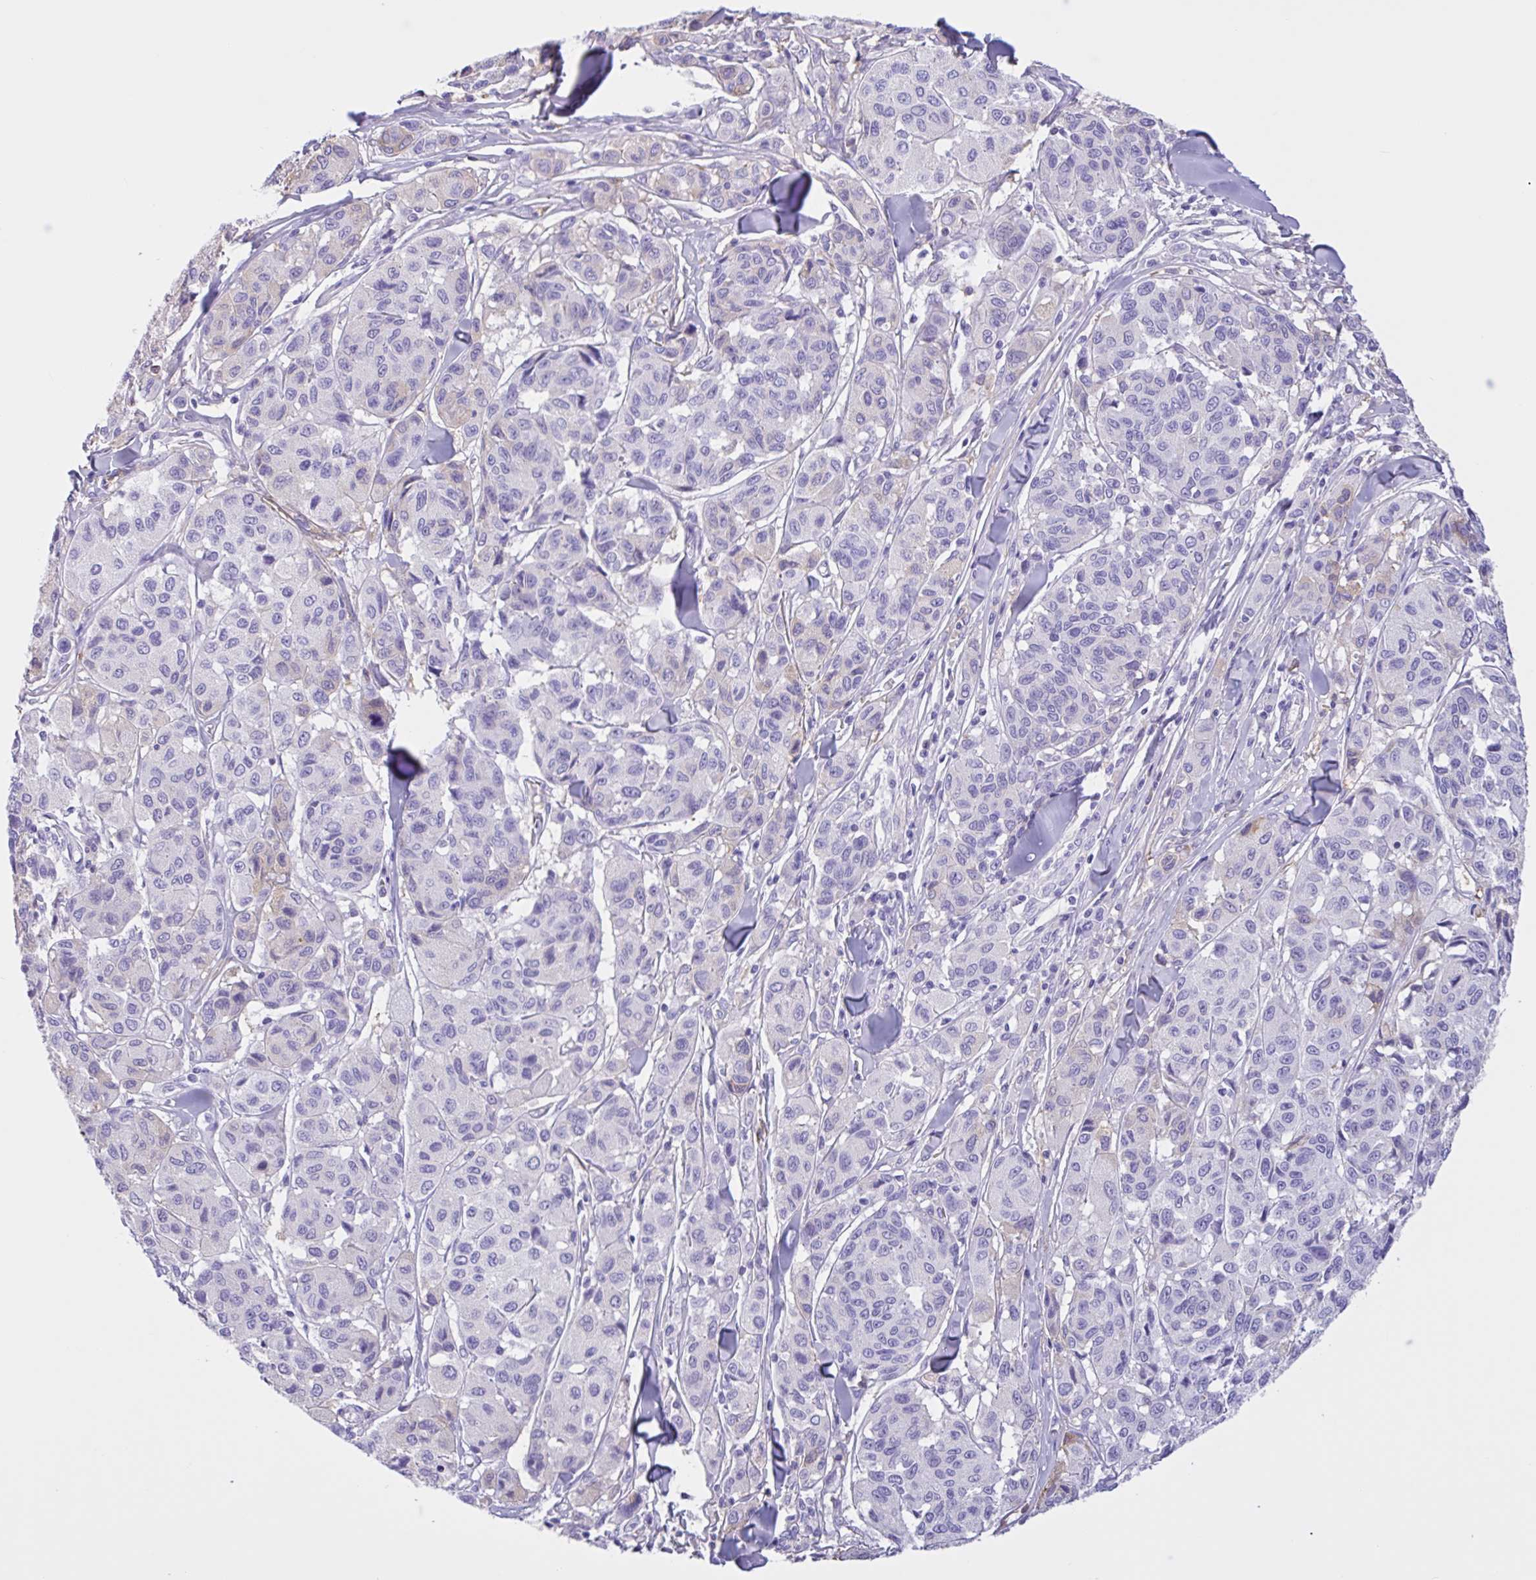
{"staining": {"intensity": "negative", "quantity": "none", "location": "none"}, "tissue": "melanoma", "cell_type": "Tumor cells", "image_type": "cancer", "snomed": [{"axis": "morphology", "description": "Malignant melanoma, NOS"}, {"axis": "topography", "description": "Skin"}], "caption": "Tumor cells are negative for protein expression in human melanoma.", "gene": "LARGE2", "patient": {"sex": "female", "age": 66}}